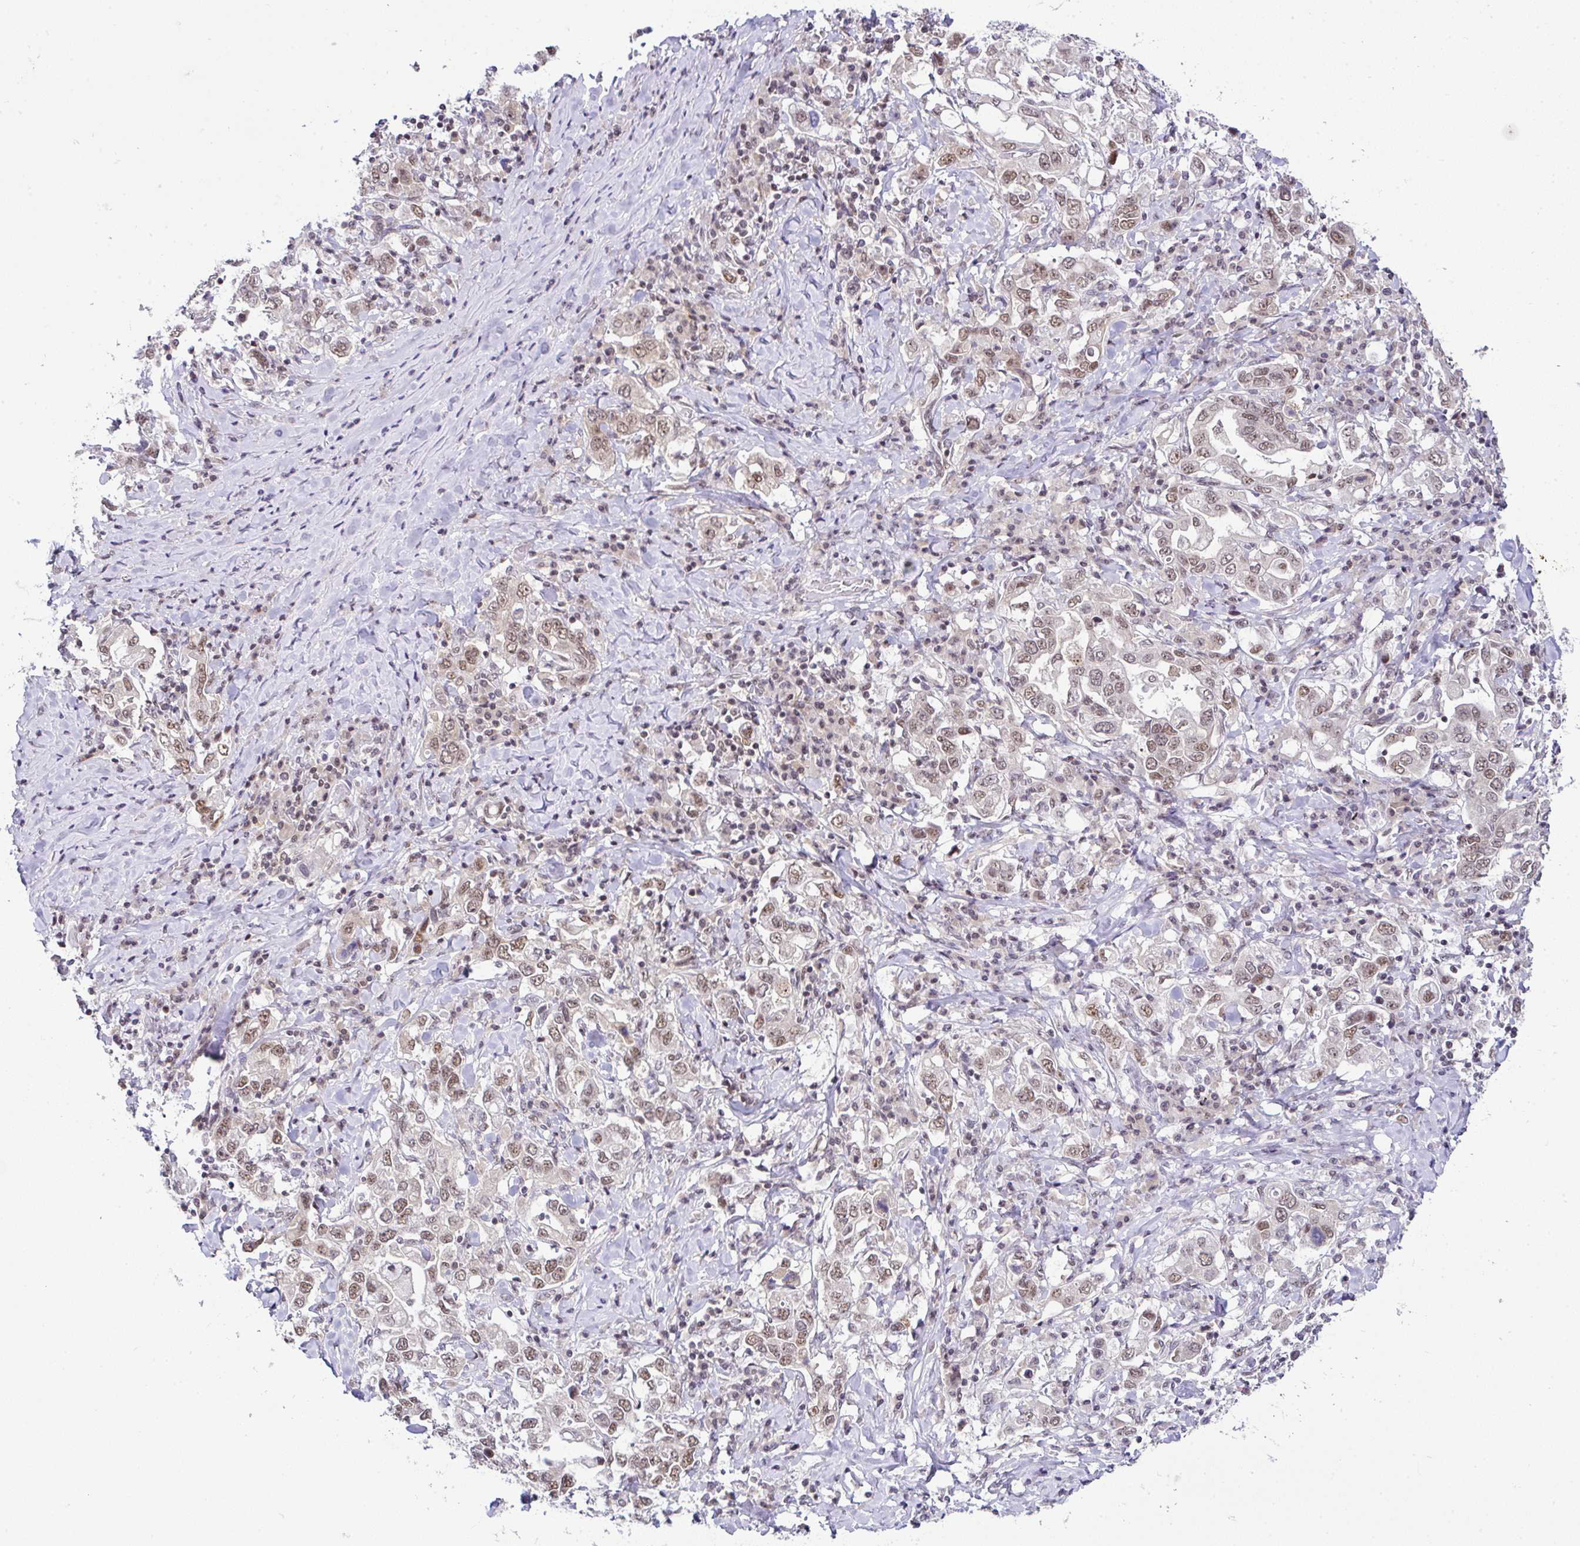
{"staining": {"intensity": "moderate", "quantity": ">75%", "location": "nuclear"}, "tissue": "stomach cancer", "cell_type": "Tumor cells", "image_type": "cancer", "snomed": [{"axis": "morphology", "description": "Adenocarcinoma, NOS"}, {"axis": "topography", "description": "Stomach, upper"}], "caption": "Moderate nuclear protein expression is seen in approximately >75% of tumor cells in stomach cancer.", "gene": "PTPN2", "patient": {"sex": "male", "age": 62}}